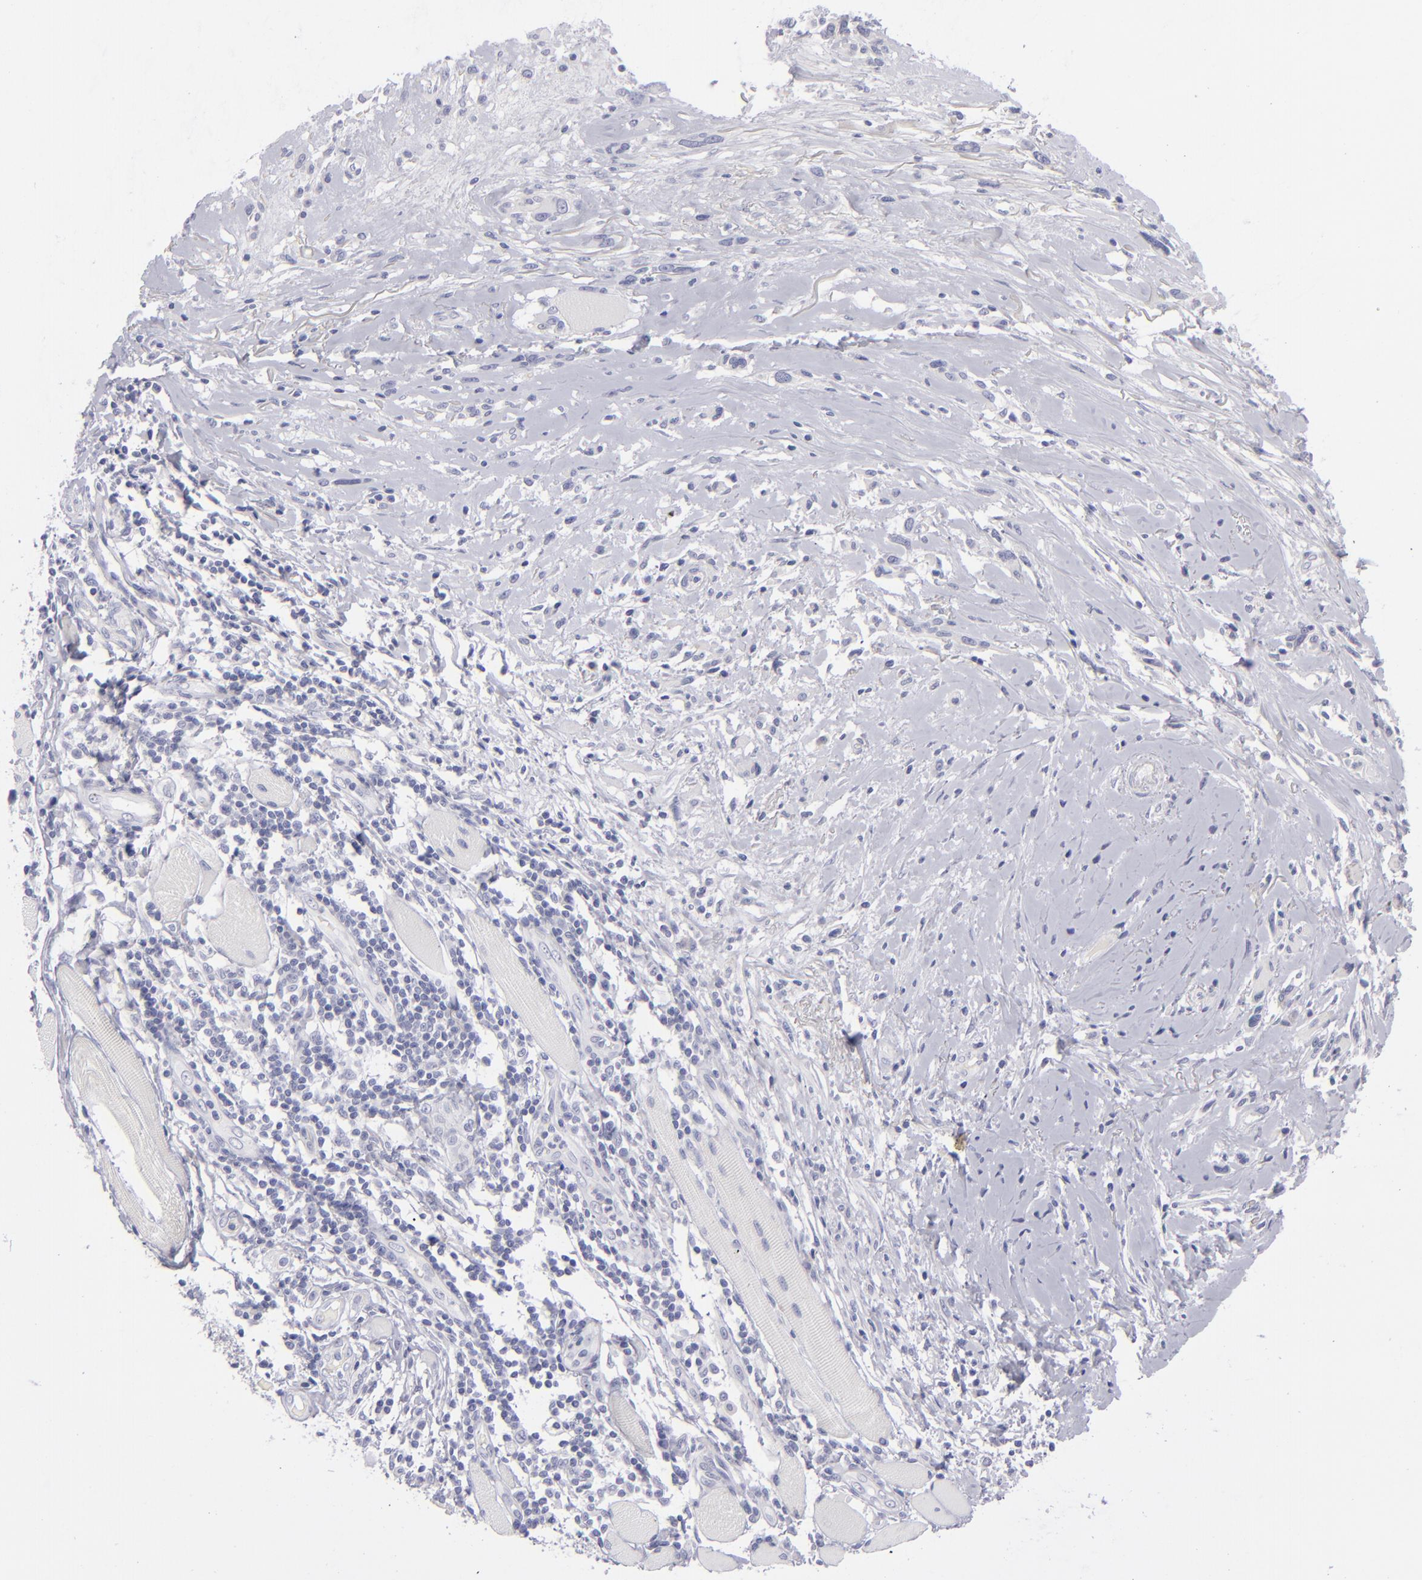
{"staining": {"intensity": "negative", "quantity": "none", "location": "none"}, "tissue": "melanoma", "cell_type": "Tumor cells", "image_type": "cancer", "snomed": [{"axis": "morphology", "description": "Malignant melanoma, NOS"}, {"axis": "topography", "description": "Skin"}], "caption": "The immunohistochemistry (IHC) micrograph has no significant expression in tumor cells of melanoma tissue. (IHC, brightfield microscopy, high magnification).", "gene": "ITGB4", "patient": {"sex": "male", "age": 91}}